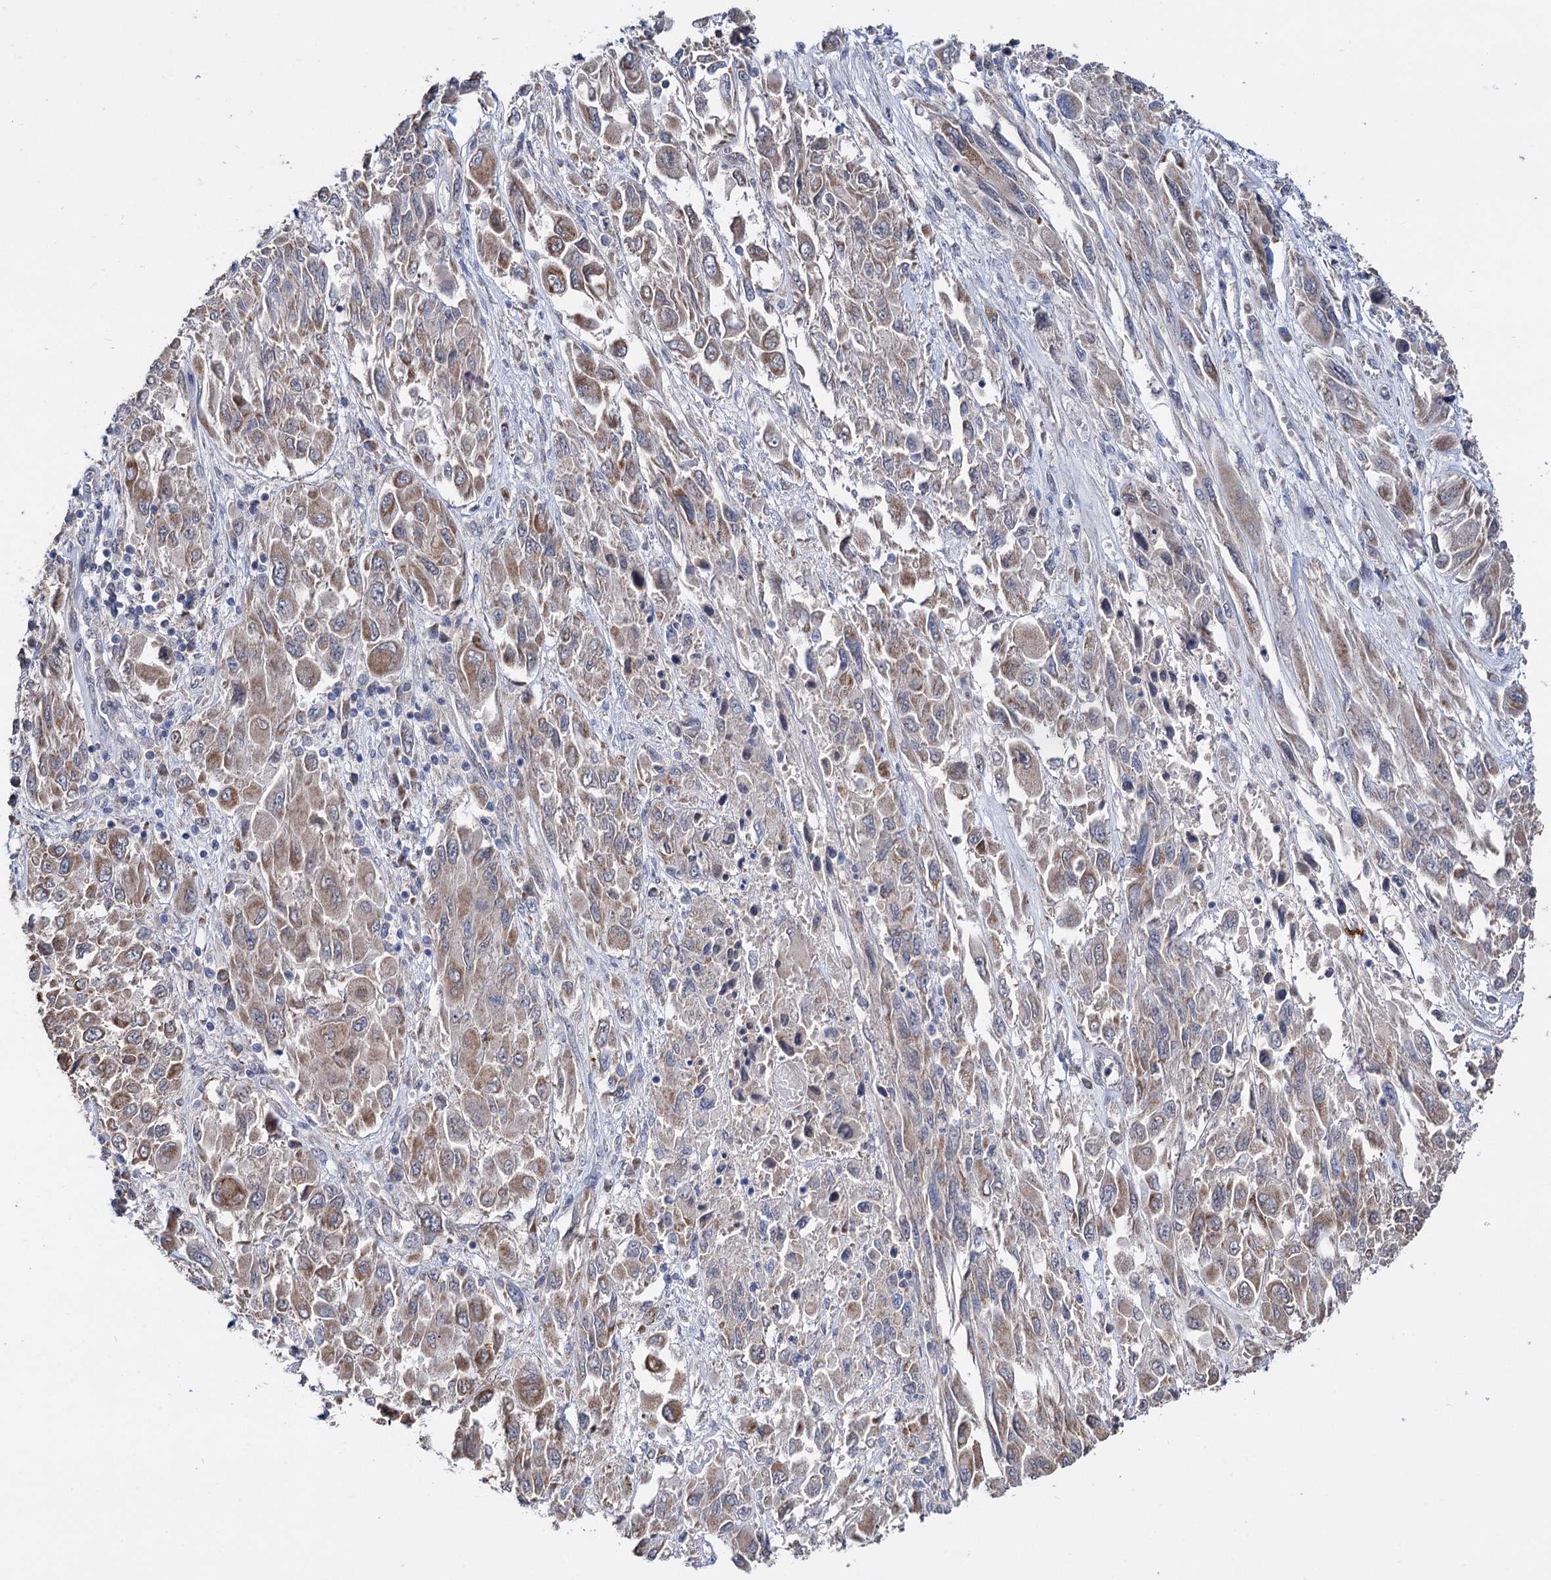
{"staining": {"intensity": "moderate", "quantity": ">75%", "location": "cytoplasmic/membranous"}, "tissue": "melanoma", "cell_type": "Tumor cells", "image_type": "cancer", "snomed": [{"axis": "morphology", "description": "Malignant melanoma, NOS"}, {"axis": "topography", "description": "Skin"}], "caption": "Malignant melanoma was stained to show a protein in brown. There is medium levels of moderate cytoplasmic/membranous staining in approximately >75% of tumor cells. Using DAB (brown) and hematoxylin (blue) stains, captured at high magnification using brightfield microscopy.", "gene": "CLPB", "patient": {"sex": "female", "age": 91}}